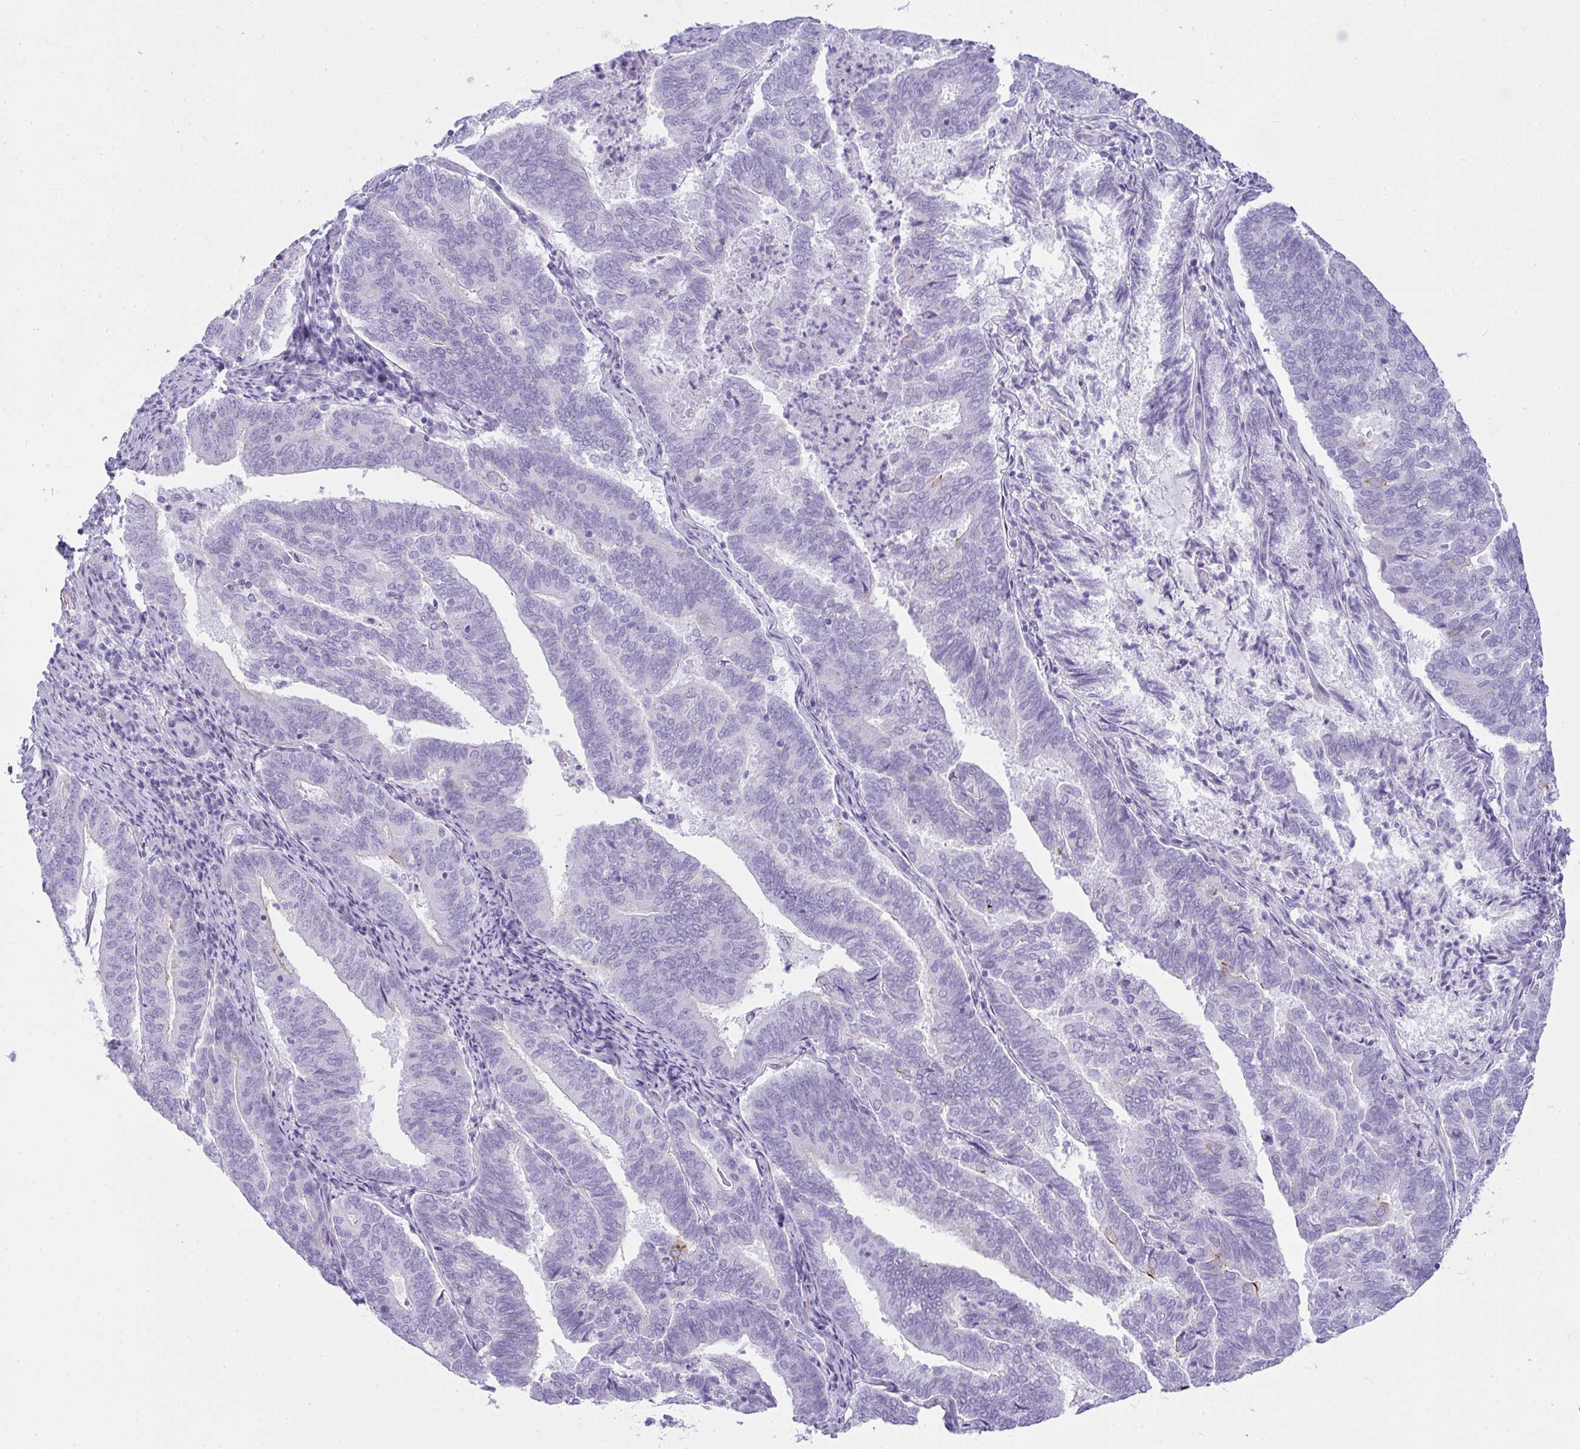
{"staining": {"intensity": "negative", "quantity": "none", "location": "none"}, "tissue": "endometrial cancer", "cell_type": "Tumor cells", "image_type": "cancer", "snomed": [{"axis": "morphology", "description": "Adenocarcinoma, NOS"}, {"axis": "topography", "description": "Endometrium"}], "caption": "Tumor cells are negative for brown protein staining in endometrial adenocarcinoma.", "gene": "RASL10A", "patient": {"sex": "female", "age": 80}}